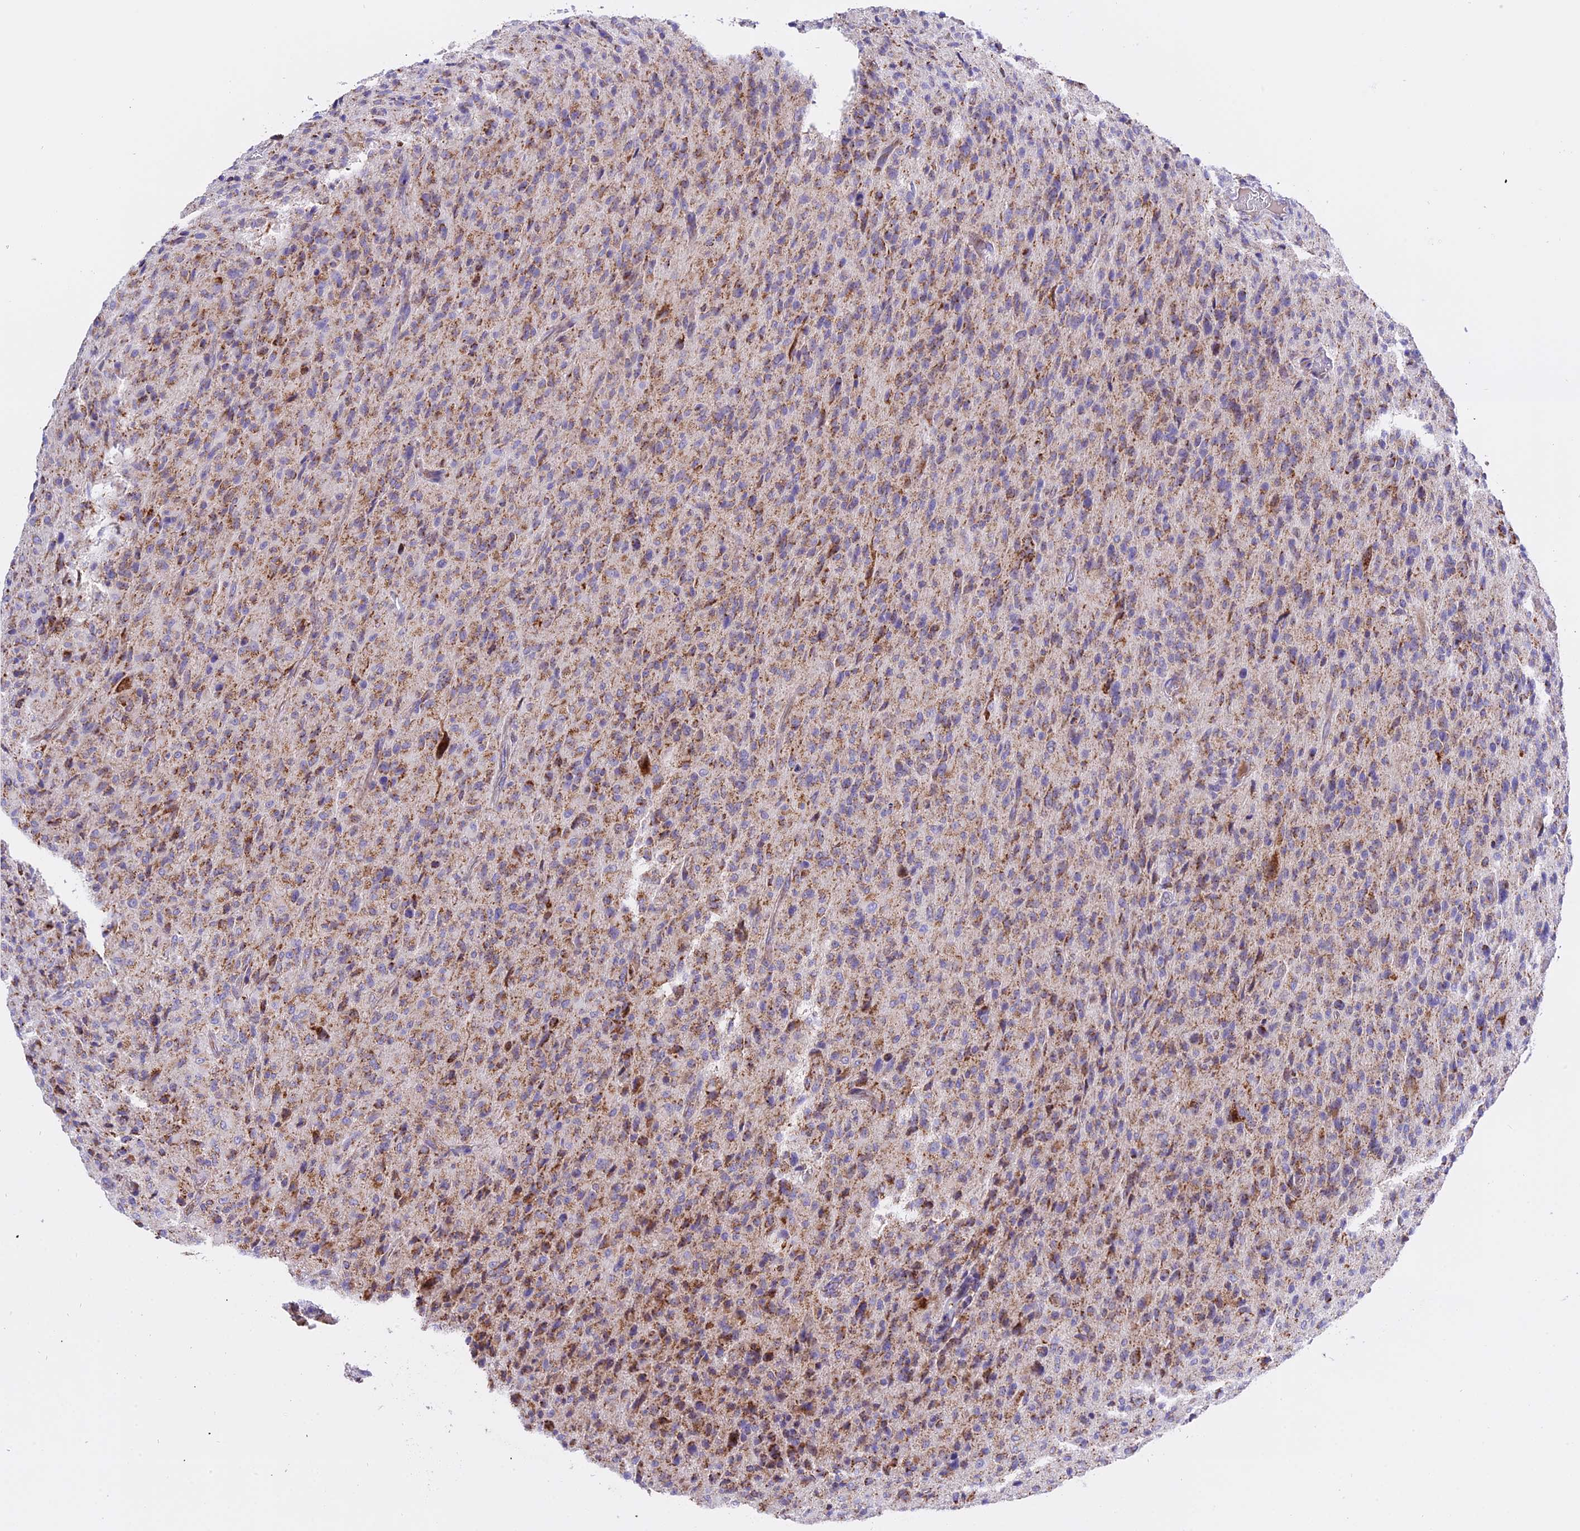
{"staining": {"intensity": "moderate", "quantity": "25%-75%", "location": "cytoplasmic/membranous"}, "tissue": "glioma", "cell_type": "Tumor cells", "image_type": "cancer", "snomed": [{"axis": "morphology", "description": "Glioma, malignant, High grade"}, {"axis": "topography", "description": "Brain"}], "caption": "Approximately 25%-75% of tumor cells in human glioma reveal moderate cytoplasmic/membranous protein expression as visualized by brown immunohistochemical staining.", "gene": "MRPS34", "patient": {"sex": "female", "age": 57}}